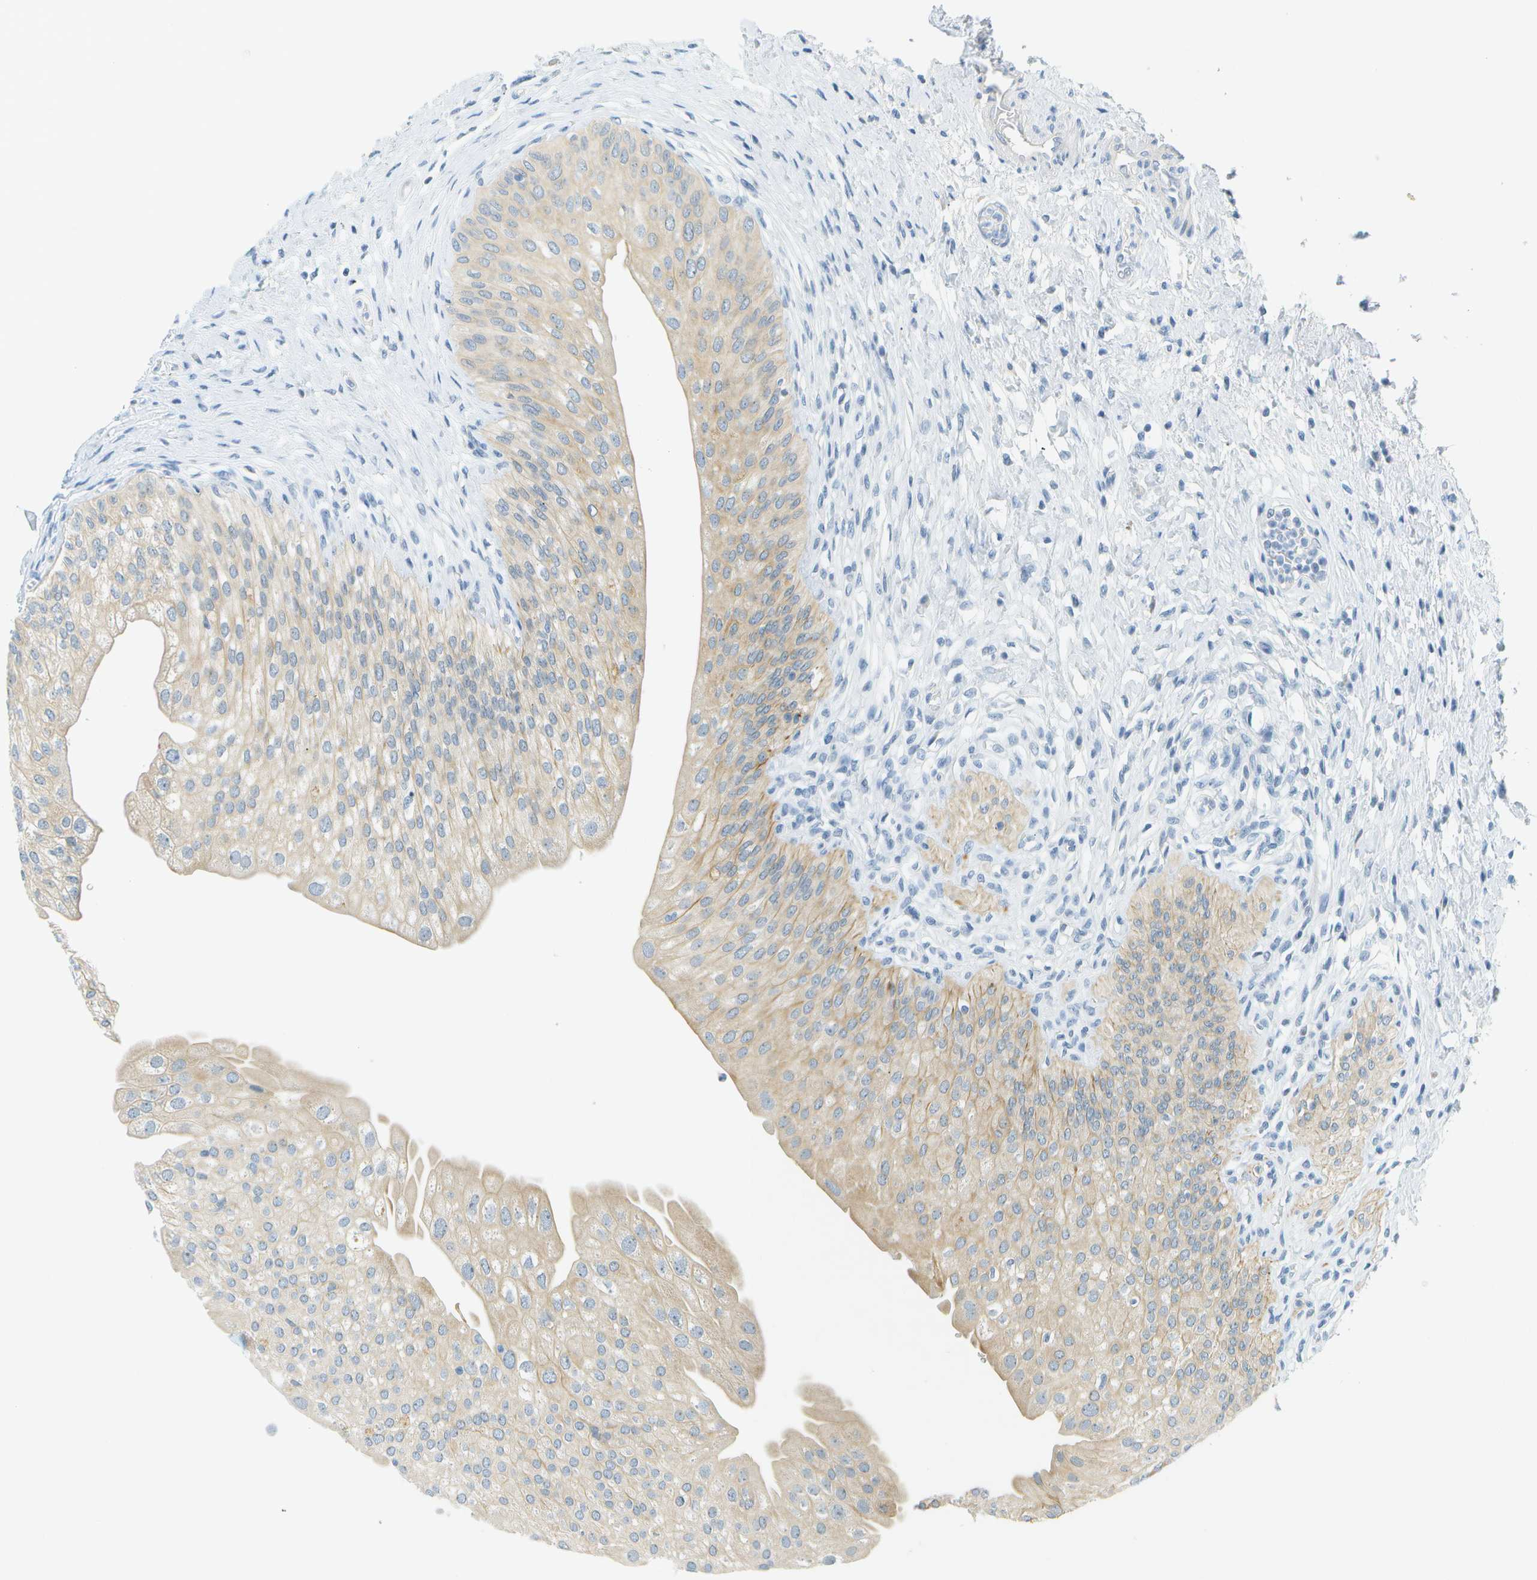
{"staining": {"intensity": "weak", "quantity": ">75%", "location": "cytoplasmic/membranous"}, "tissue": "urinary bladder", "cell_type": "Urothelial cells", "image_type": "normal", "snomed": [{"axis": "morphology", "description": "Normal tissue, NOS"}, {"axis": "topography", "description": "Urinary bladder"}], "caption": "A brown stain labels weak cytoplasmic/membranous staining of a protein in urothelial cells of normal human urinary bladder. (brown staining indicates protein expression, while blue staining denotes nuclei).", "gene": "SMYD5", "patient": {"sex": "male", "age": 46}}